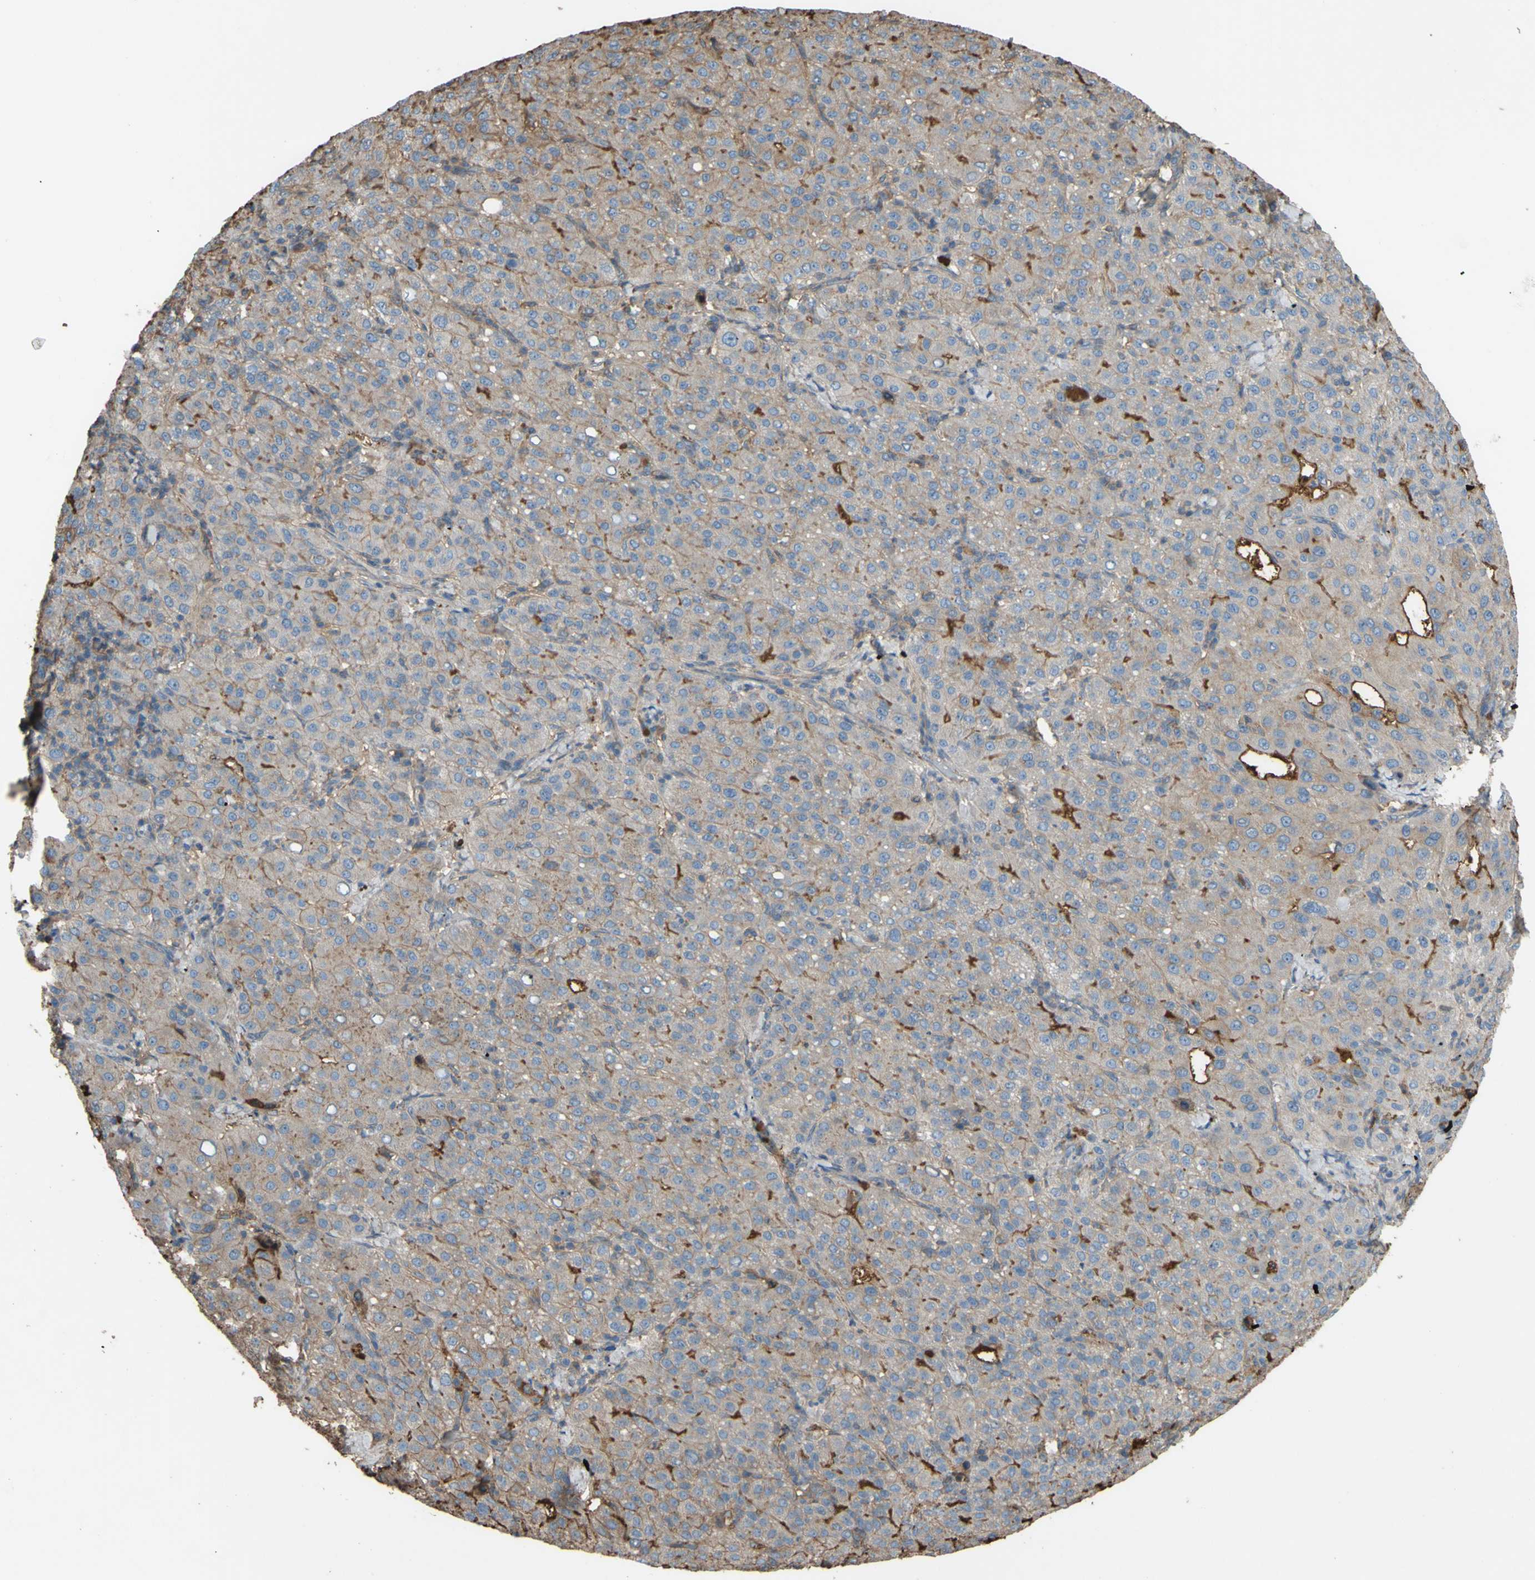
{"staining": {"intensity": "weak", "quantity": "25%-75%", "location": "cytoplasmic/membranous"}, "tissue": "liver cancer", "cell_type": "Tumor cells", "image_type": "cancer", "snomed": [{"axis": "morphology", "description": "Carcinoma, Hepatocellular, NOS"}, {"axis": "topography", "description": "Liver"}], "caption": "Human liver hepatocellular carcinoma stained with a brown dye reveals weak cytoplasmic/membranous positive positivity in approximately 25%-75% of tumor cells.", "gene": "PTGDS", "patient": {"sex": "male", "age": 65}}